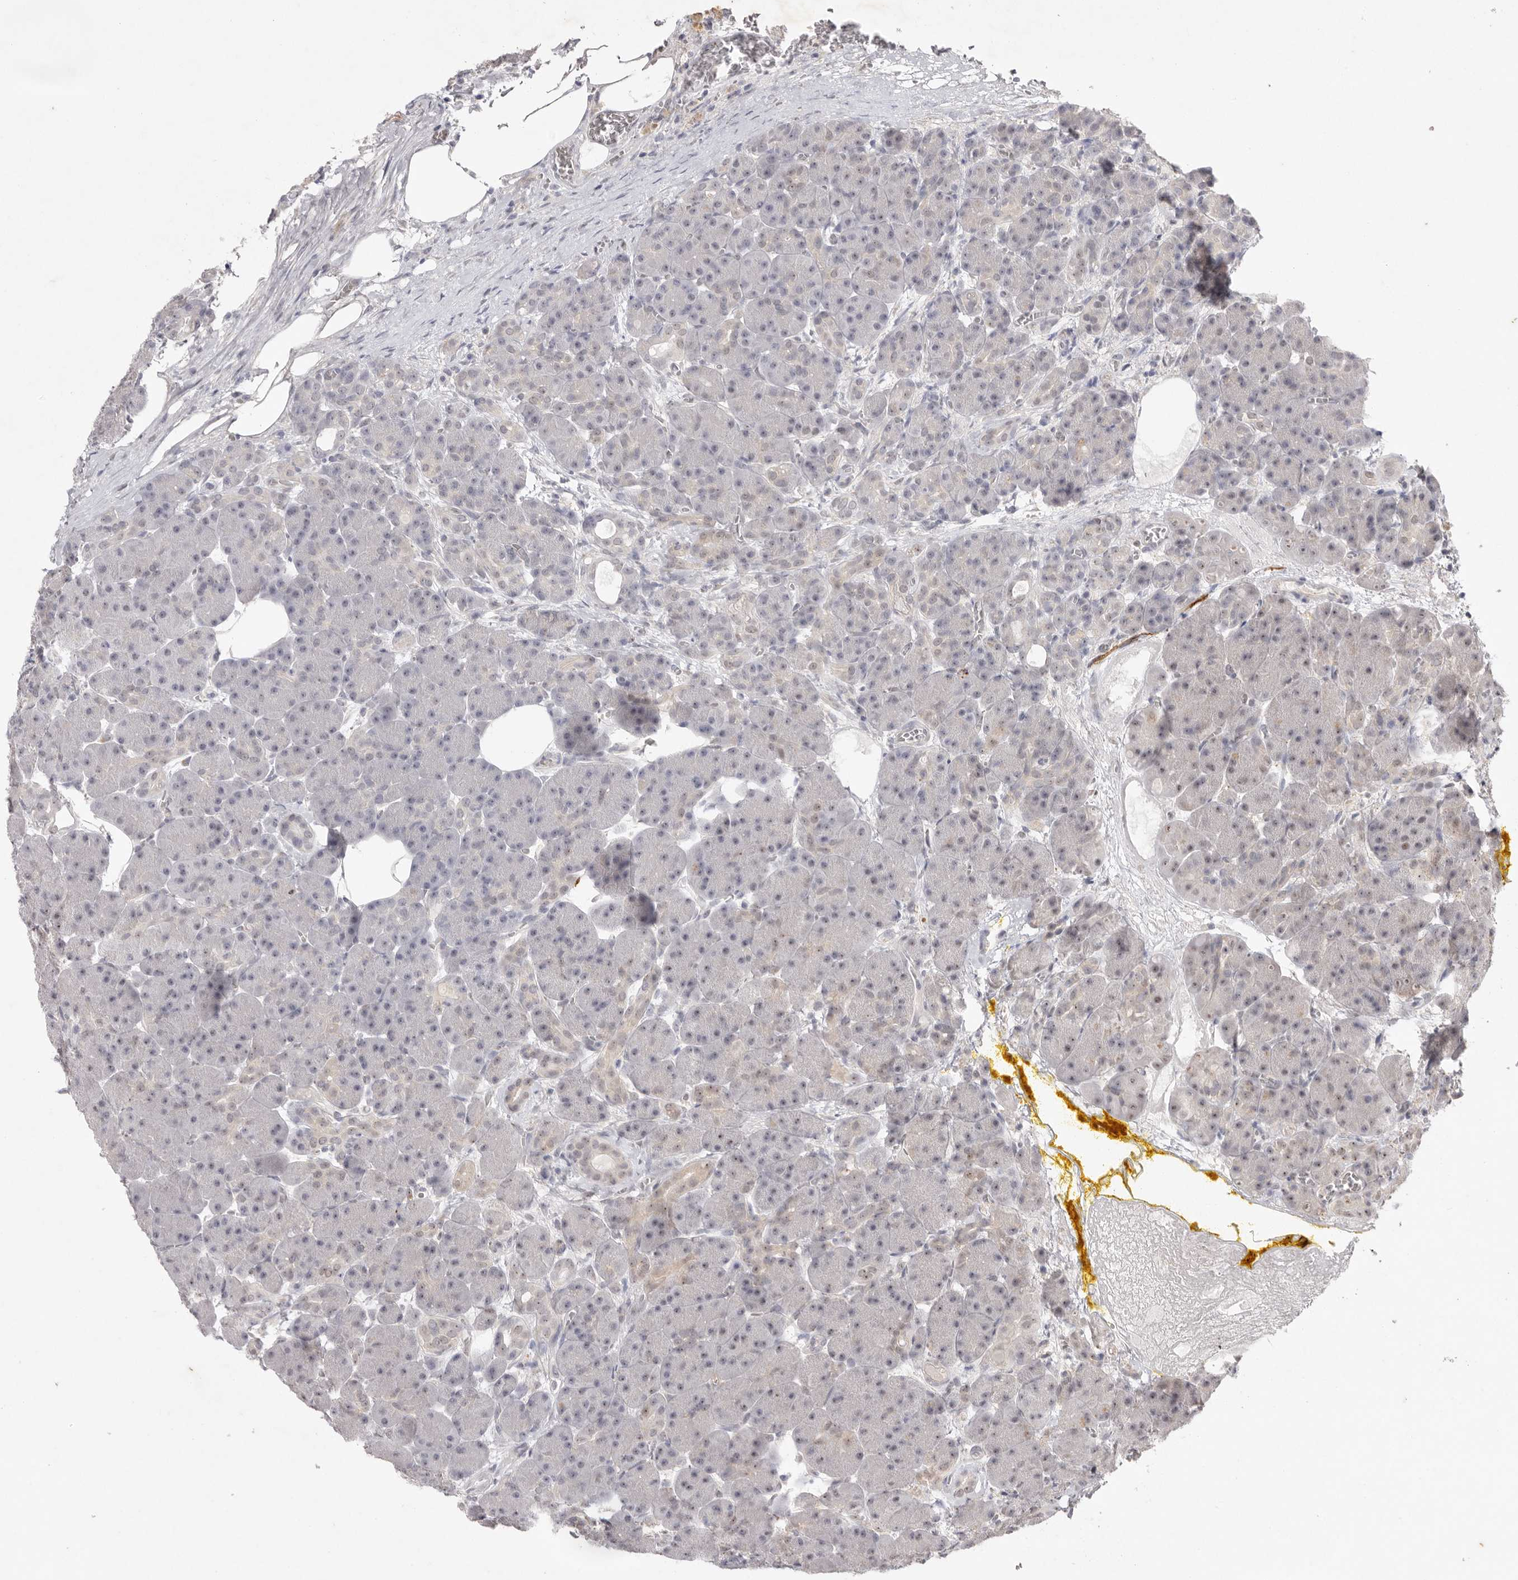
{"staining": {"intensity": "weak", "quantity": "<25%", "location": "cytoplasmic/membranous,nuclear"}, "tissue": "pancreas", "cell_type": "Exocrine glandular cells", "image_type": "normal", "snomed": [{"axis": "morphology", "description": "Normal tissue, NOS"}, {"axis": "topography", "description": "Pancreas"}], "caption": "An IHC micrograph of unremarkable pancreas is shown. There is no staining in exocrine glandular cells of pancreas.", "gene": "TADA1", "patient": {"sex": "male", "age": 63}}